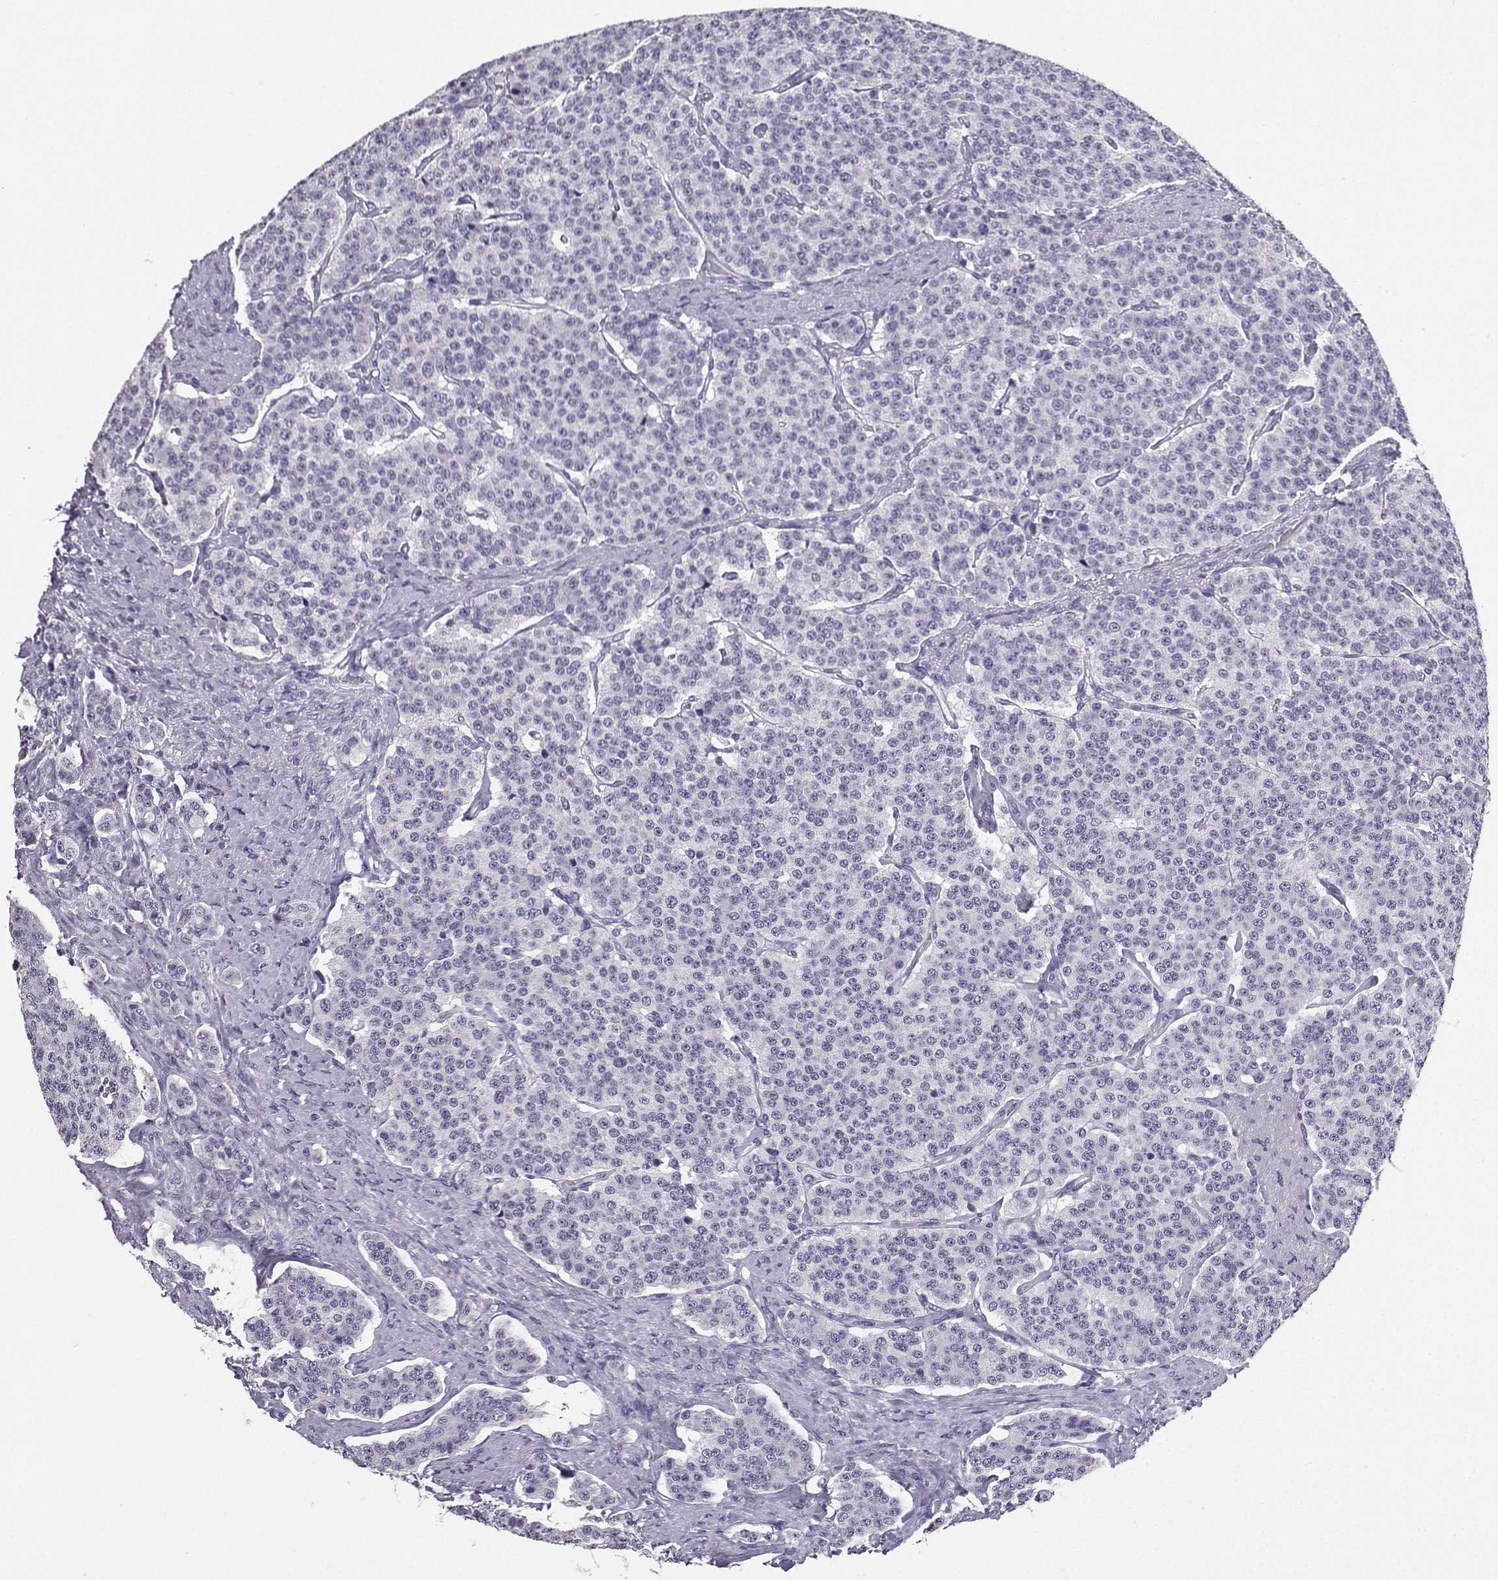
{"staining": {"intensity": "negative", "quantity": "none", "location": "none"}, "tissue": "carcinoid", "cell_type": "Tumor cells", "image_type": "cancer", "snomed": [{"axis": "morphology", "description": "Carcinoid, malignant, NOS"}, {"axis": "topography", "description": "Small intestine"}], "caption": "Photomicrograph shows no significant protein expression in tumor cells of malignant carcinoid.", "gene": "SPAG11B", "patient": {"sex": "female", "age": 58}}